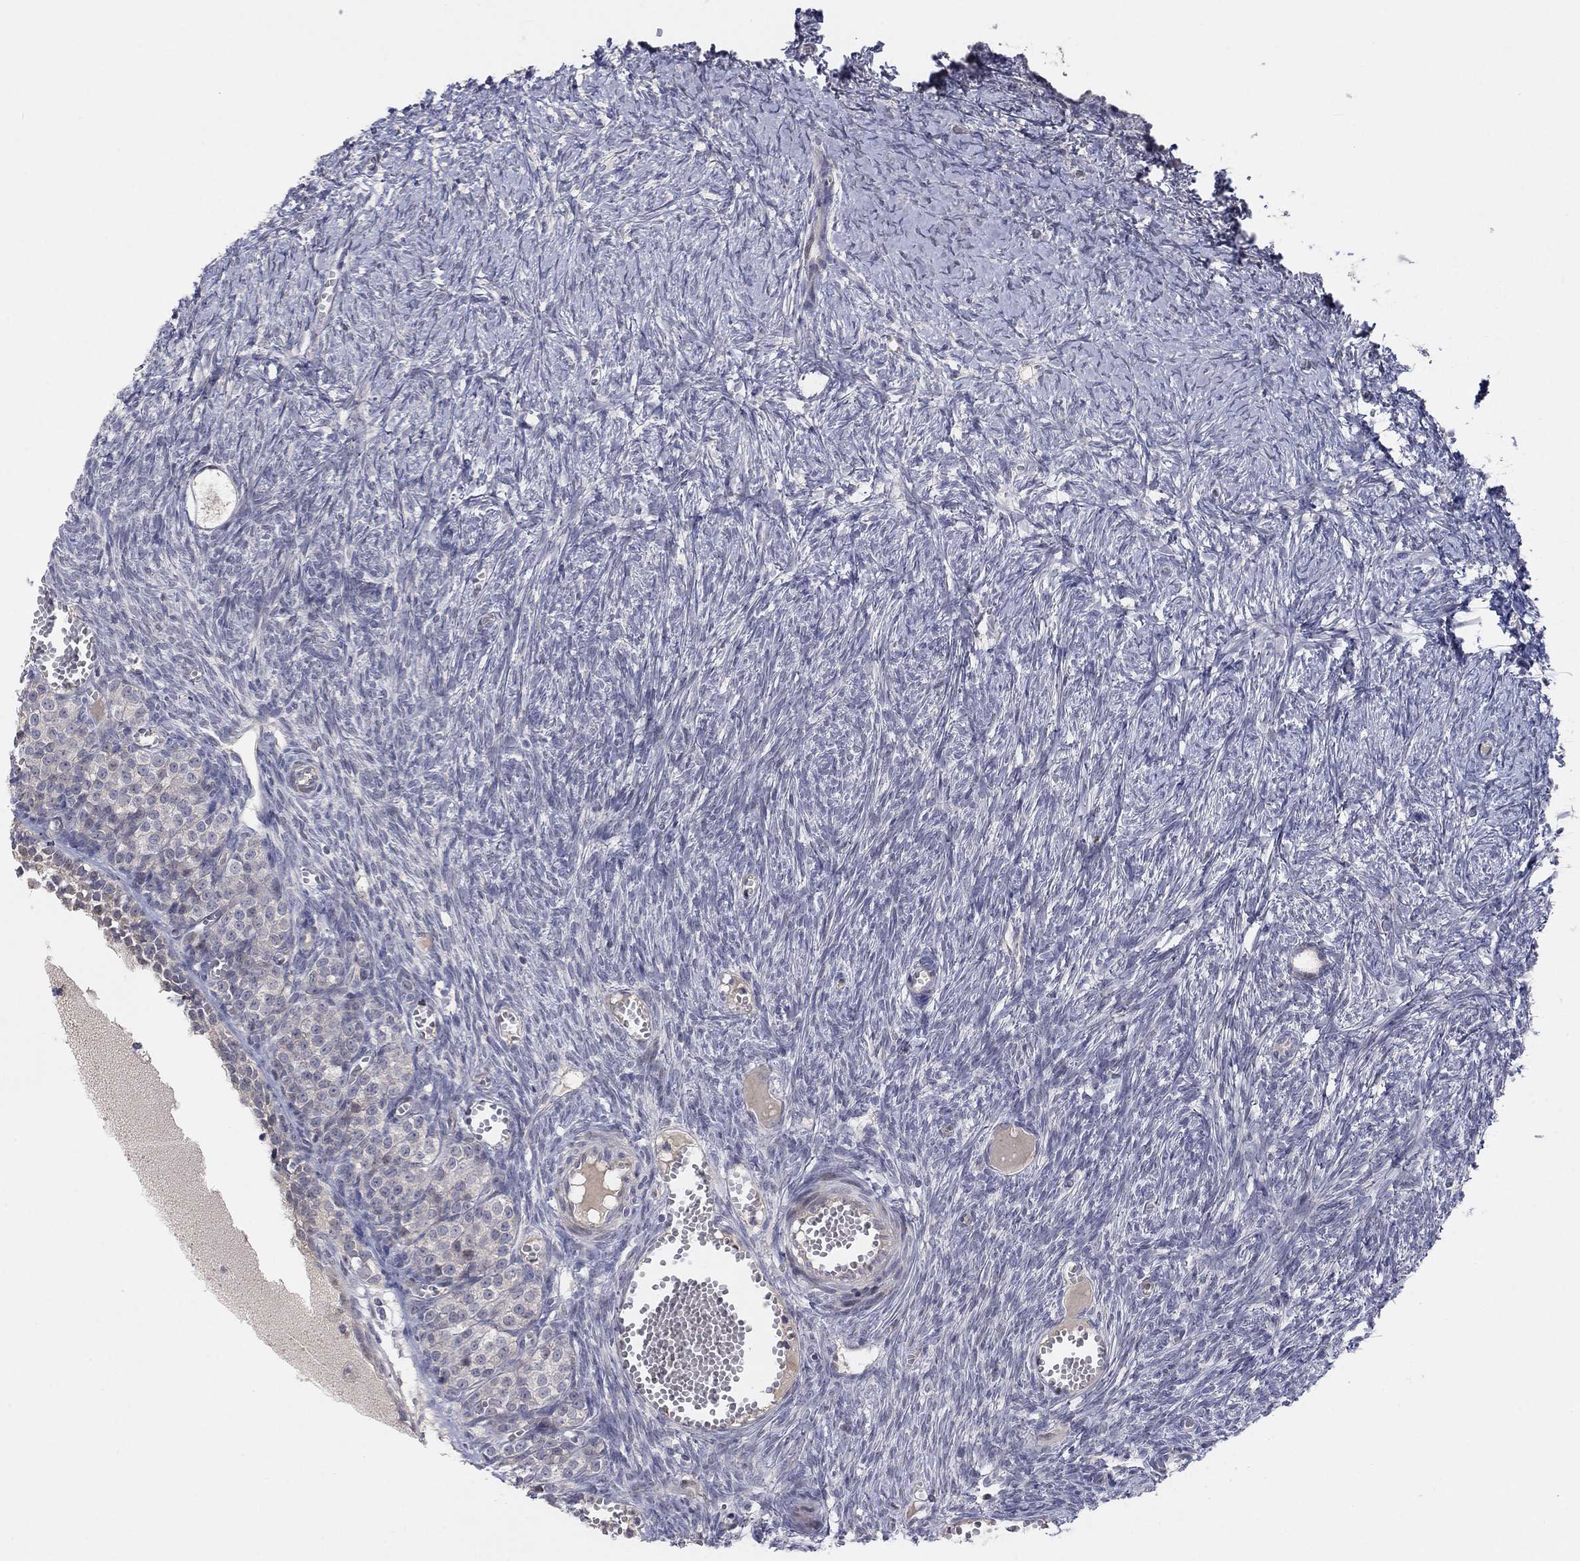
{"staining": {"intensity": "negative", "quantity": "none", "location": "none"}, "tissue": "ovary", "cell_type": "Follicle cells", "image_type": "normal", "snomed": [{"axis": "morphology", "description": "Normal tissue, NOS"}, {"axis": "topography", "description": "Ovary"}], "caption": "Immunohistochemical staining of unremarkable ovary shows no significant positivity in follicle cells.", "gene": "AMN1", "patient": {"sex": "female", "age": 43}}